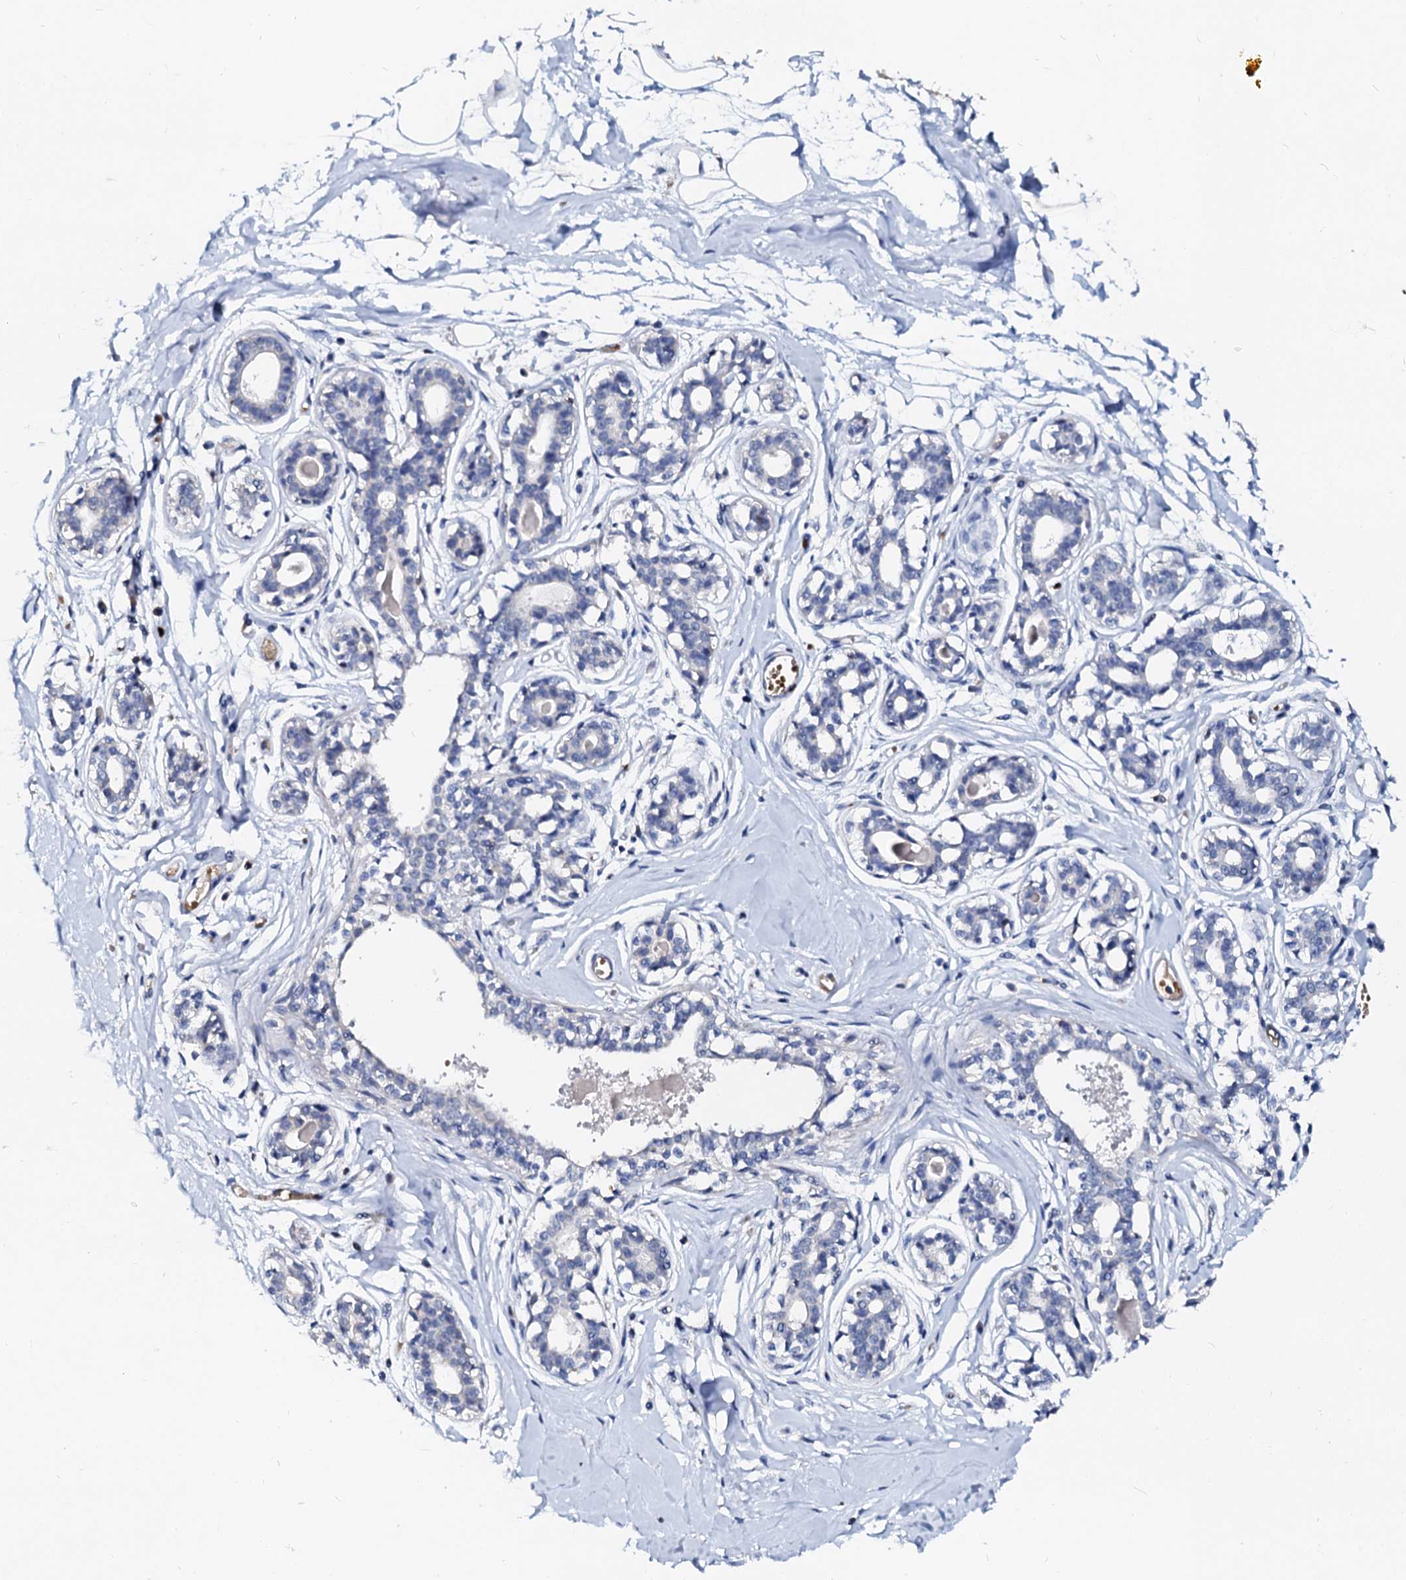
{"staining": {"intensity": "negative", "quantity": "none", "location": "none"}, "tissue": "breast", "cell_type": "Adipocytes", "image_type": "normal", "snomed": [{"axis": "morphology", "description": "Normal tissue, NOS"}, {"axis": "topography", "description": "Breast"}], "caption": "Immunohistochemical staining of benign human breast shows no significant expression in adipocytes.", "gene": "RAB27A", "patient": {"sex": "female", "age": 45}}